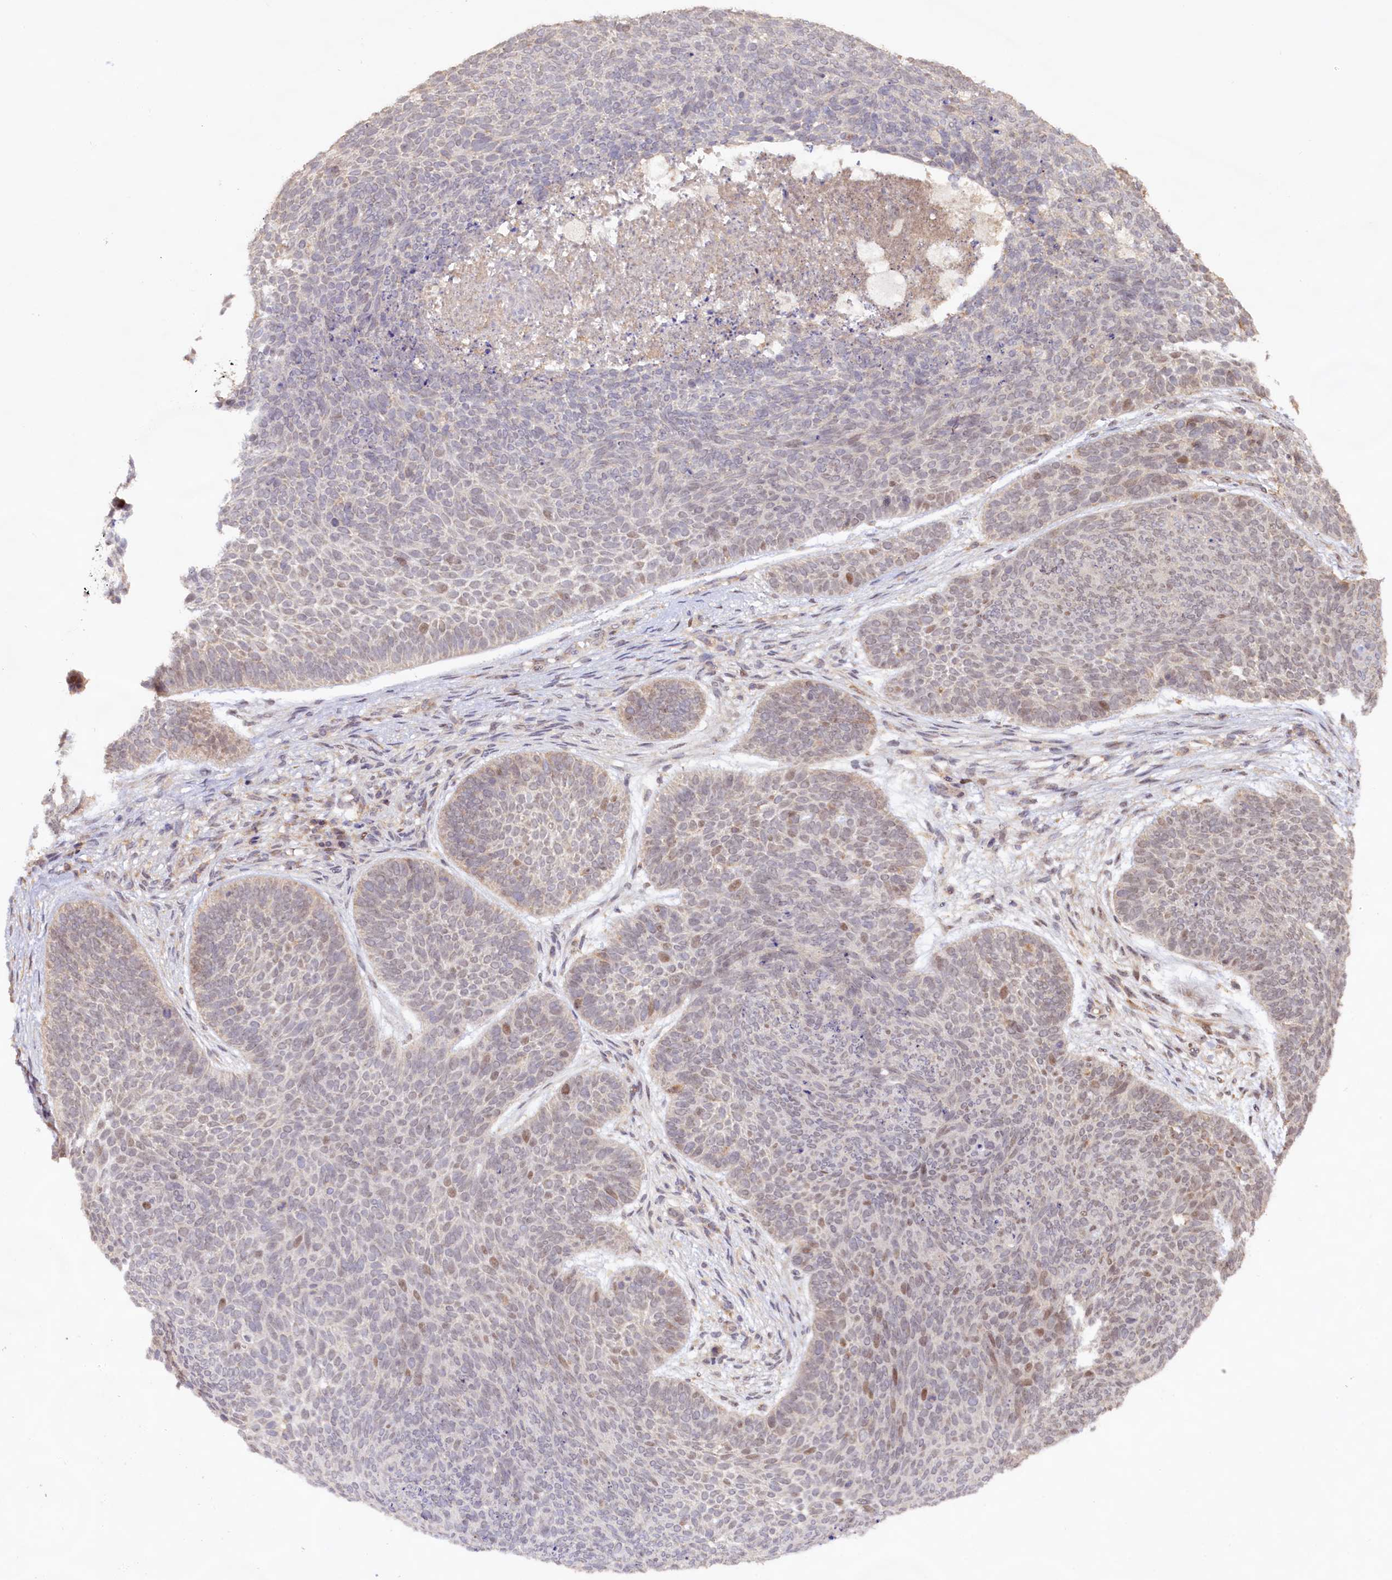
{"staining": {"intensity": "weak", "quantity": "<25%", "location": "nuclear"}, "tissue": "skin cancer", "cell_type": "Tumor cells", "image_type": "cancer", "snomed": [{"axis": "morphology", "description": "Basal cell carcinoma"}, {"axis": "topography", "description": "Skin"}], "caption": "Image shows no protein positivity in tumor cells of skin cancer (basal cell carcinoma) tissue.", "gene": "RRP8", "patient": {"sex": "male", "age": 85}}